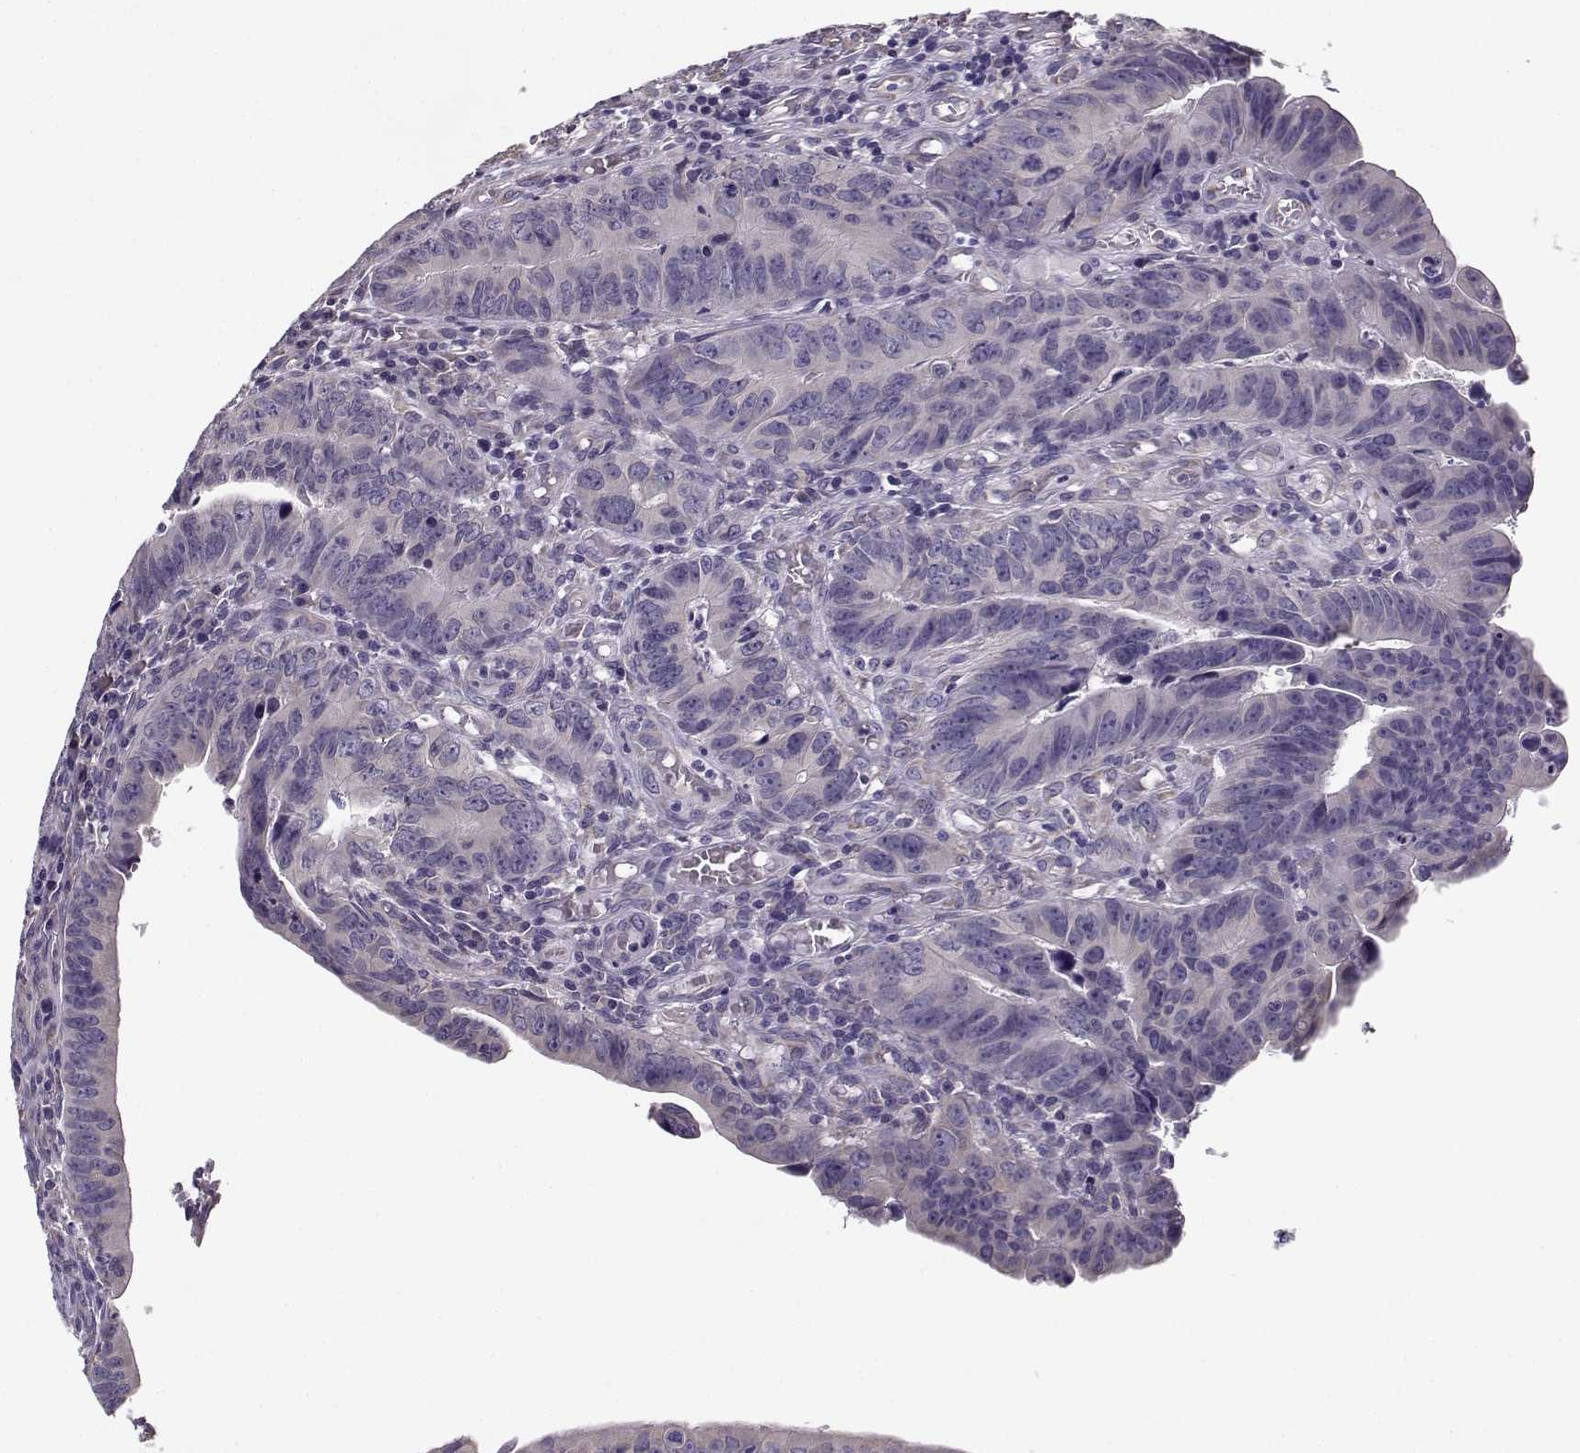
{"staining": {"intensity": "negative", "quantity": "none", "location": "none"}, "tissue": "colorectal cancer", "cell_type": "Tumor cells", "image_type": "cancer", "snomed": [{"axis": "morphology", "description": "Adenocarcinoma, NOS"}, {"axis": "topography", "description": "Colon"}], "caption": "This histopathology image is of colorectal cancer (adenocarcinoma) stained with IHC to label a protein in brown with the nuclei are counter-stained blue. There is no staining in tumor cells. (DAB IHC, high magnification).", "gene": "BEND6", "patient": {"sex": "female", "age": 87}}